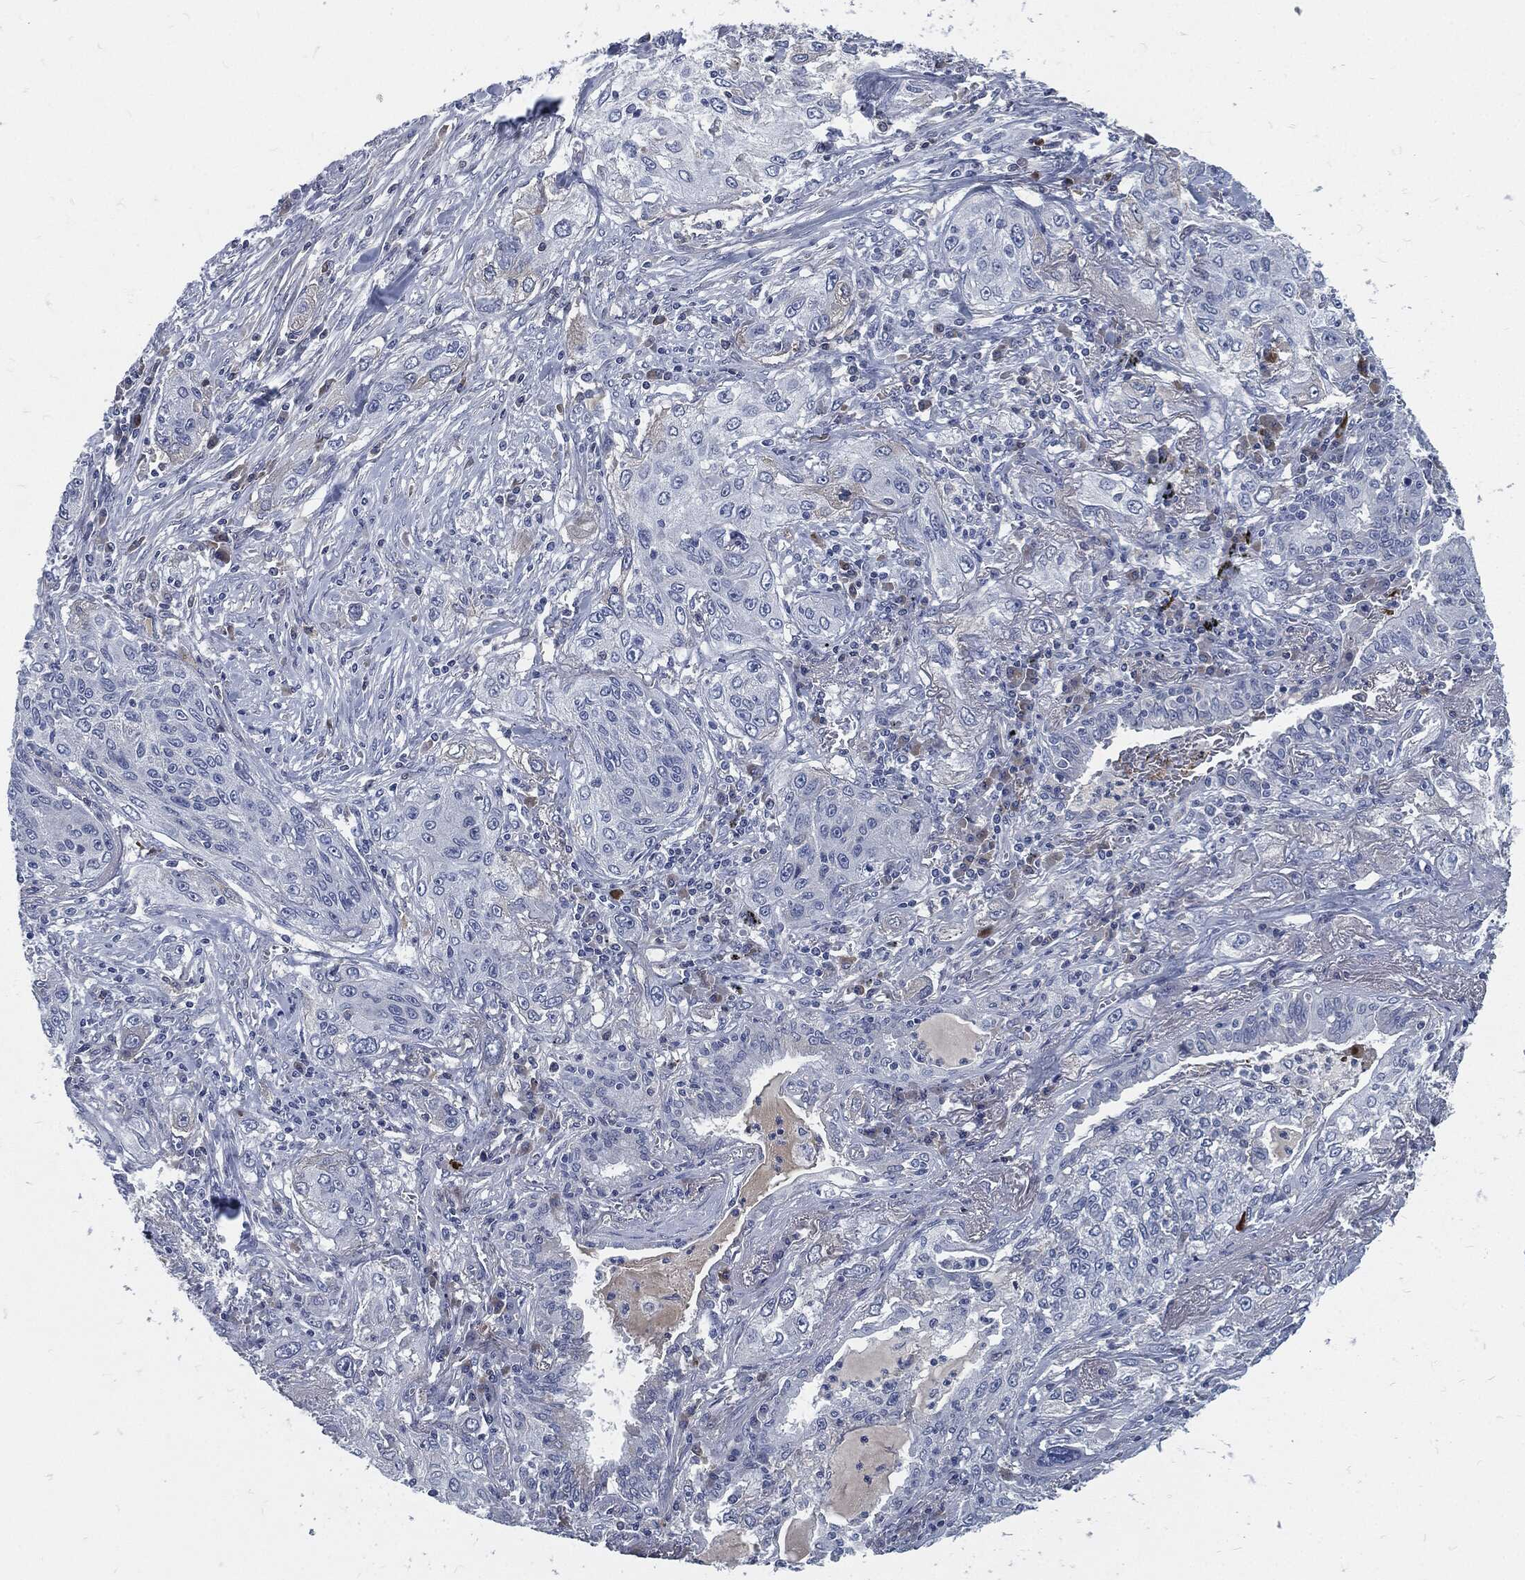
{"staining": {"intensity": "negative", "quantity": "none", "location": "none"}, "tissue": "lung cancer", "cell_type": "Tumor cells", "image_type": "cancer", "snomed": [{"axis": "morphology", "description": "Squamous cell carcinoma, NOS"}, {"axis": "topography", "description": "Lung"}], "caption": "There is no significant expression in tumor cells of squamous cell carcinoma (lung).", "gene": "MST1", "patient": {"sex": "female", "age": 69}}